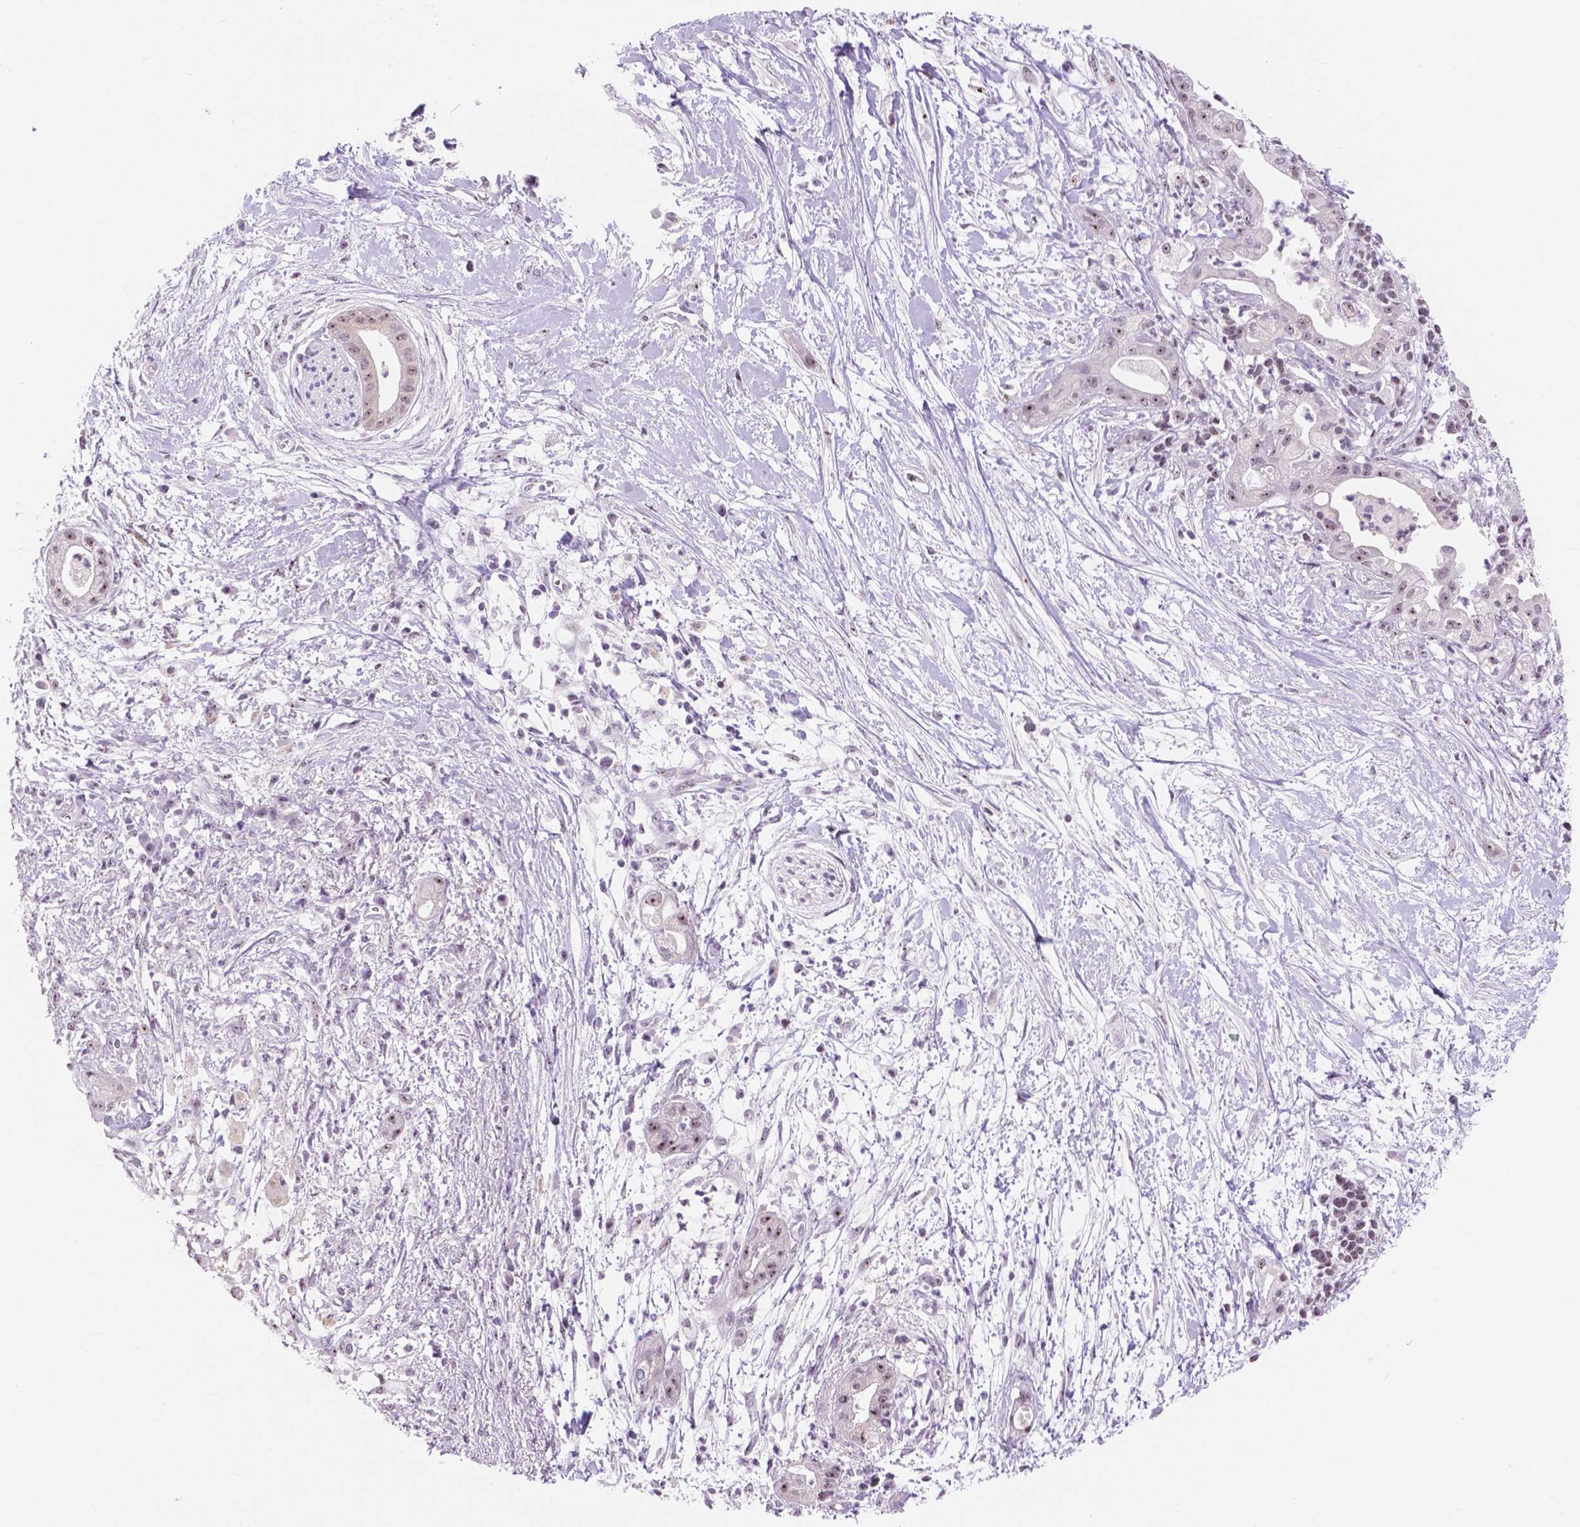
{"staining": {"intensity": "weak", "quantity": "25%-75%", "location": "nuclear"}, "tissue": "pancreatic cancer", "cell_type": "Tumor cells", "image_type": "cancer", "snomed": [{"axis": "morphology", "description": "Normal tissue, NOS"}, {"axis": "morphology", "description": "Adenocarcinoma, NOS"}, {"axis": "topography", "description": "Lymph node"}, {"axis": "topography", "description": "Pancreas"}], "caption": "This histopathology image shows pancreatic cancer (adenocarcinoma) stained with IHC to label a protein in brown. The nuclear of tumor cells show weak positivity for the protein. Nuclei are counter-stained blue.", "gene": "NHP2", "patient": {"sex": "female", "age": 58}}